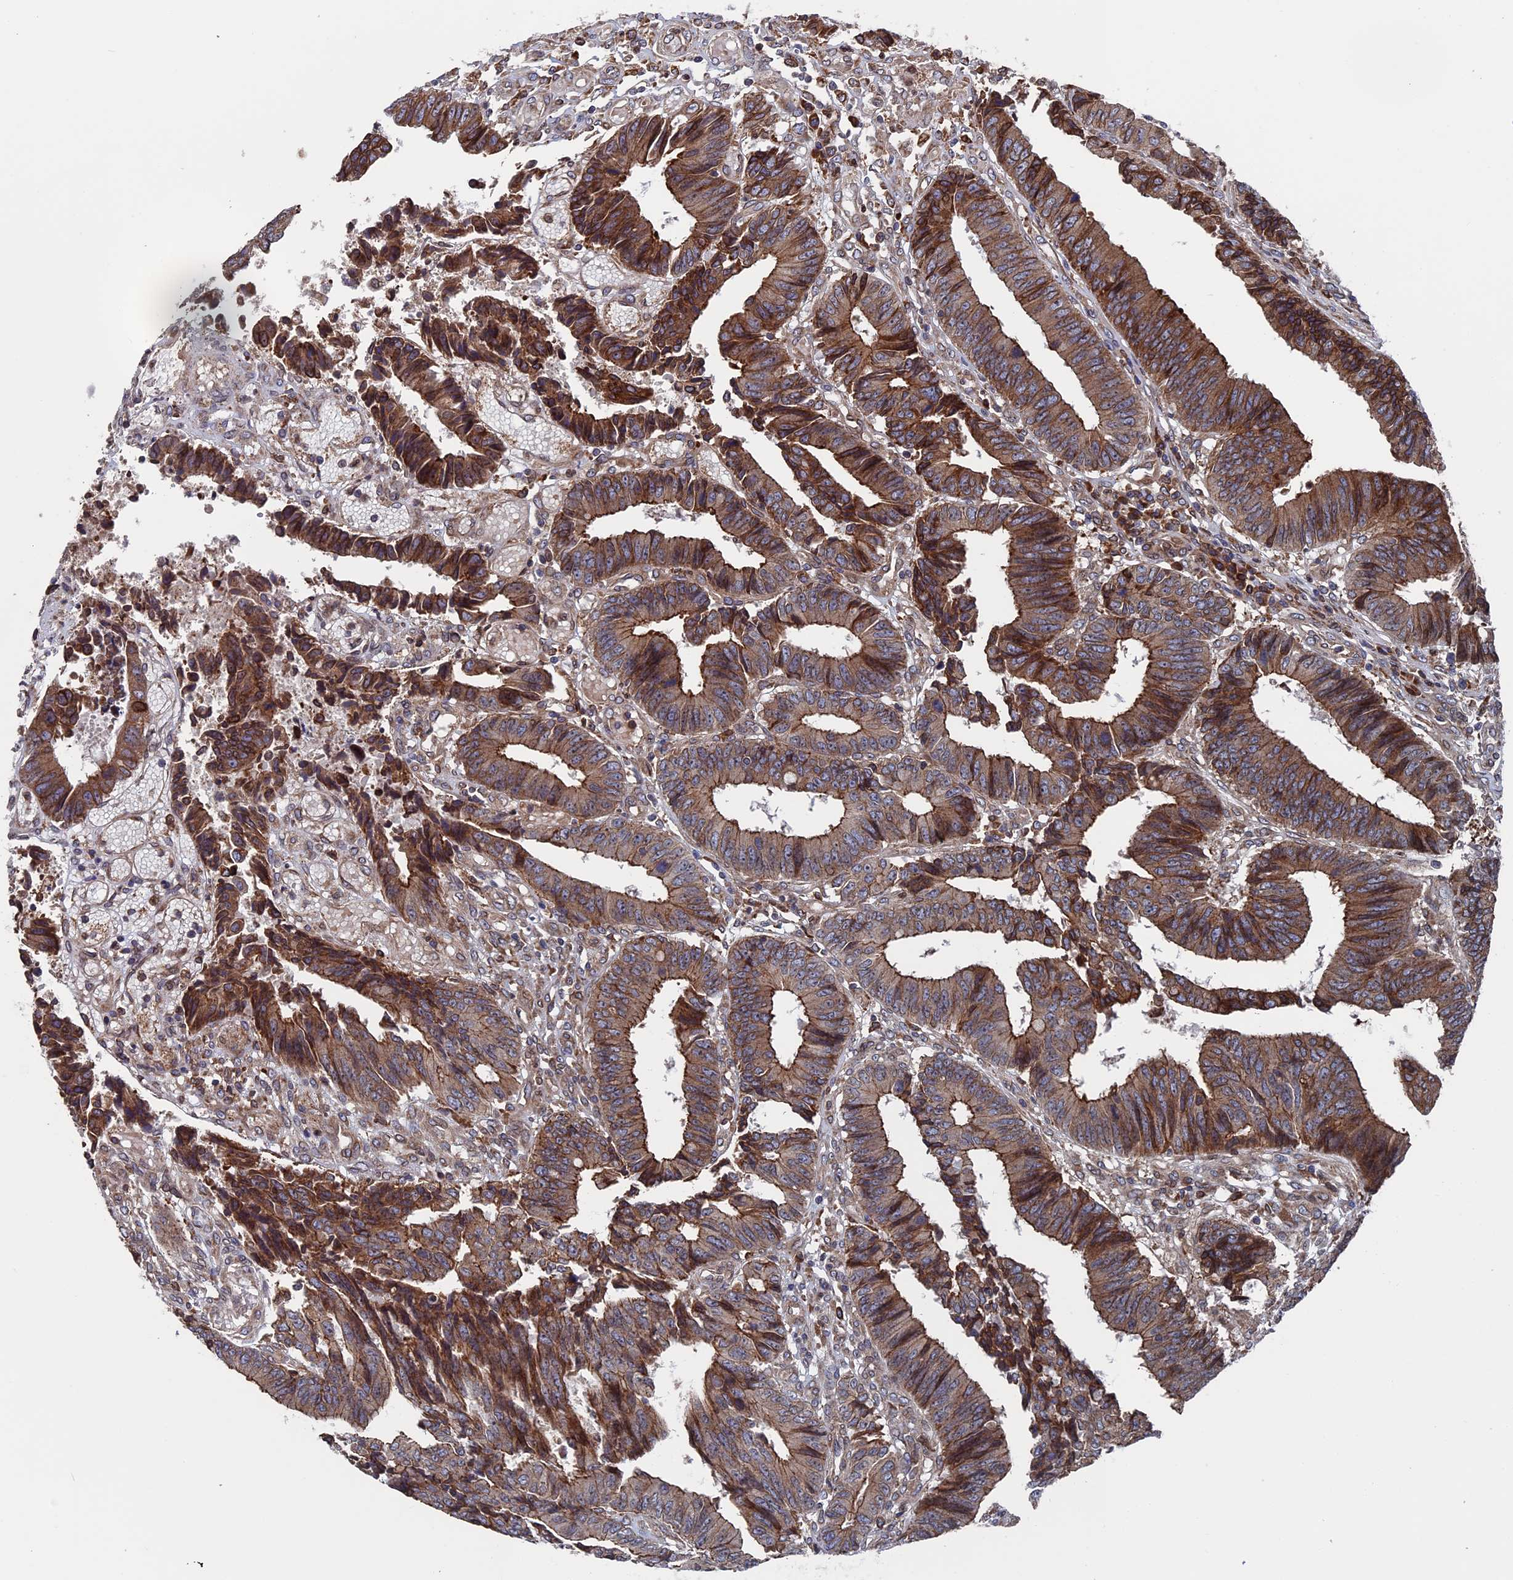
{"staining": {"intensity": "strong", "quantity": ">75%", "location": "cytoplasmic/membranous"}, "tissue": "colorectal cancer", "cell_type": "Tumor cells", "image_type": "cancer", "snomed": [{"axis": "morphology", "description": "Adenocarcinoma, NOS"}, {"axis": "topography", "description": "Rectum"}], "caption": "A brown stain labels strong cytoplasmic/membranous staining of a protein in colorectal cancer tumor cells.", "gene": "RPUSD1", "patient": {"sex": "male", "age": 84}}